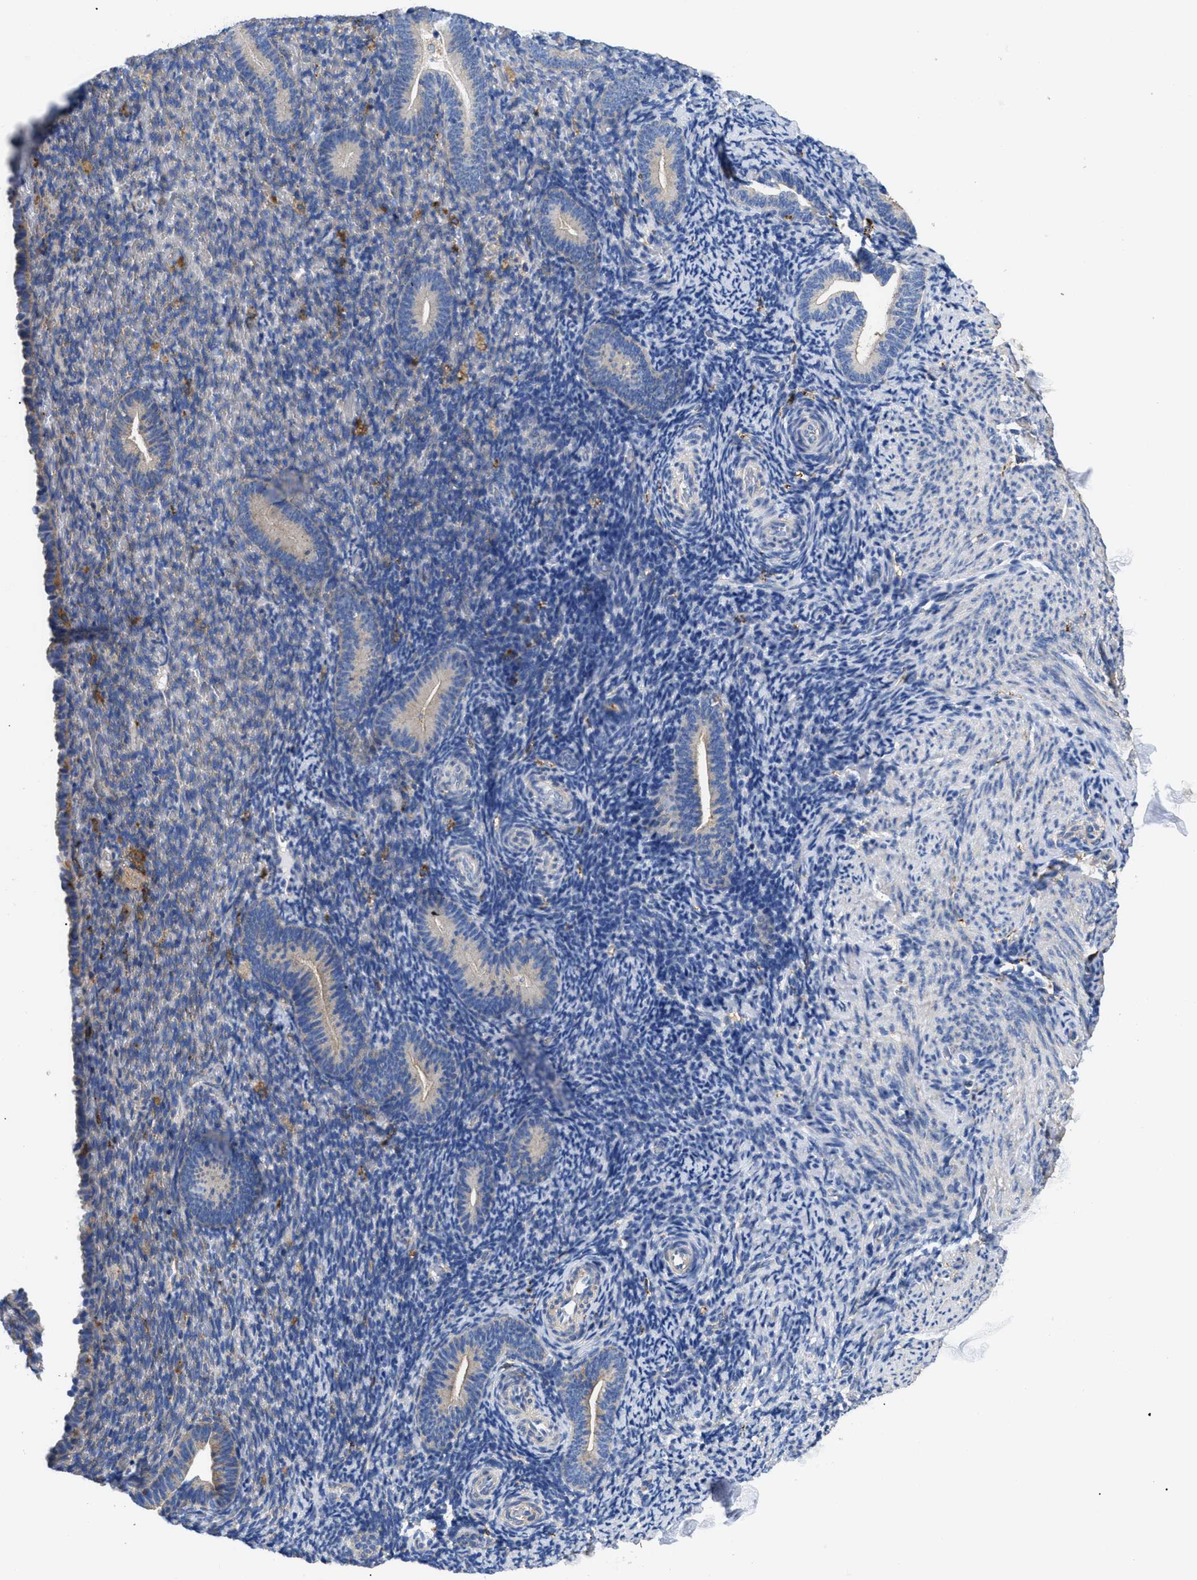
{"staining": {"intensity": "weak", "quantity": "<25%", "location": "cytoplasmic/membranous"}, "tissue": "endometrium", "cell_type": "Cells in endometrial stroma", "image_type": "normal", "snomed": [{"axis": "morphology", "description": "Normal tissue, NOS"}, {"axis": "topography", "description": "Endometrium"}], "caption": "Immunohistochemistry micrograph of normal endometrium: human endometrium stained with DAB (3,3'-diaminobenzidine) exhibits no significant protein staining in cells in endometrial stroma. Brightfield microscopy of immunohistochemistry (IHC) stained with DAB (3,3'-diaminobenzidine) (brown) and hematoxylin (blue), captured at high magnification.", "gene": "HLA", "patient": {"sex": "female", "age": 51}}